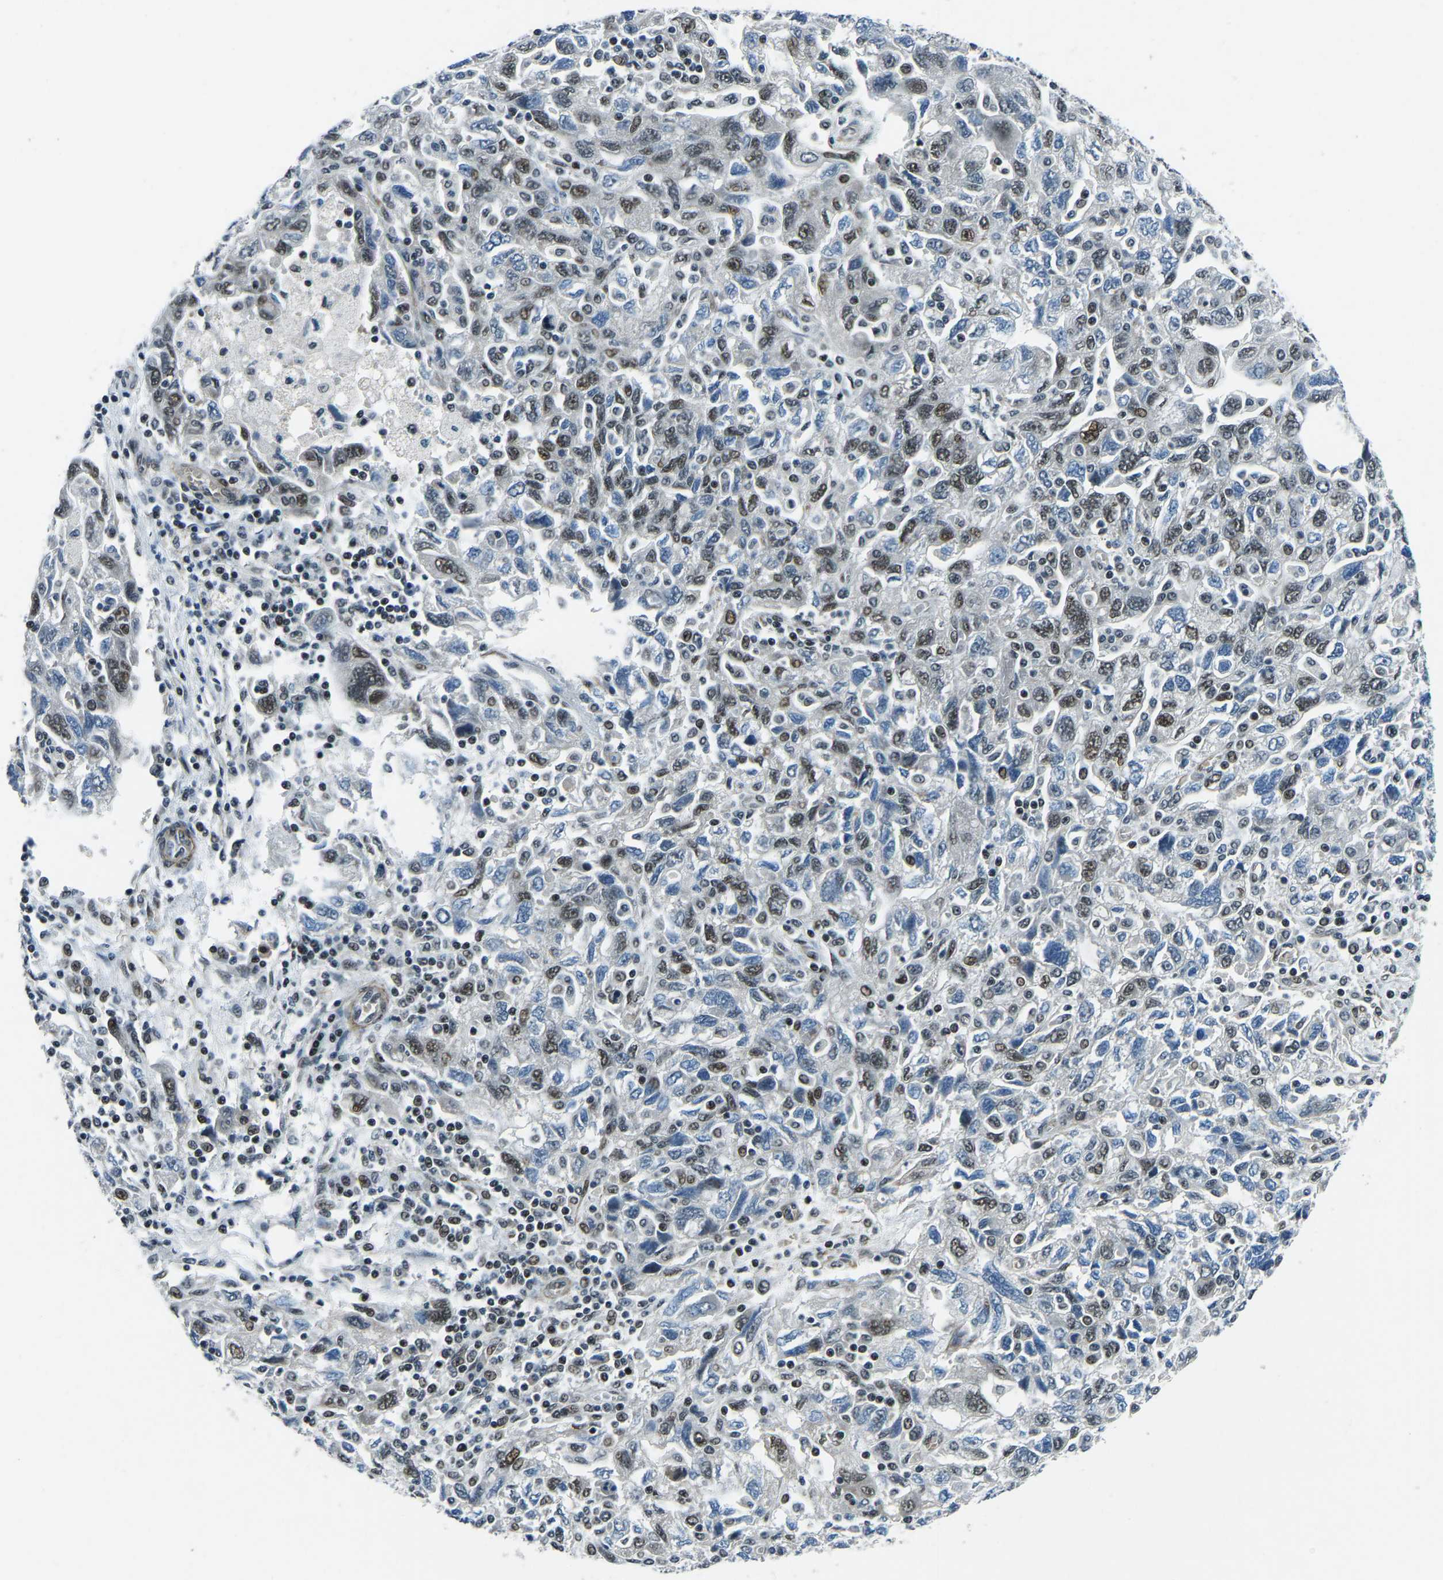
{"staining": {"intensity": "moderate", "quantity": "25%-75%", "location": "nuclear"}, "tissue": "ovarian cancer", "cell_type": "Tumor cells", "image_type": "cancer", "snomed": [{"axis": "morphology", "description": "Carcinoma, NOS"}, {"axis": "morphology", "description": "Cystadenocarcinoma, serous, NOS"}, {"axis": "topography", "description": "Ovary"}], "caption": "The immunohistochemical stain shows moderate nuclear positivity in tumor cells of ovarian cancer (serous cystadenocarcinoma) tissue. (DAB IHC with brightfield microscopy, high magnification).", "gene": "PRCC", "patient": {"sex": "female", "age": 69}}